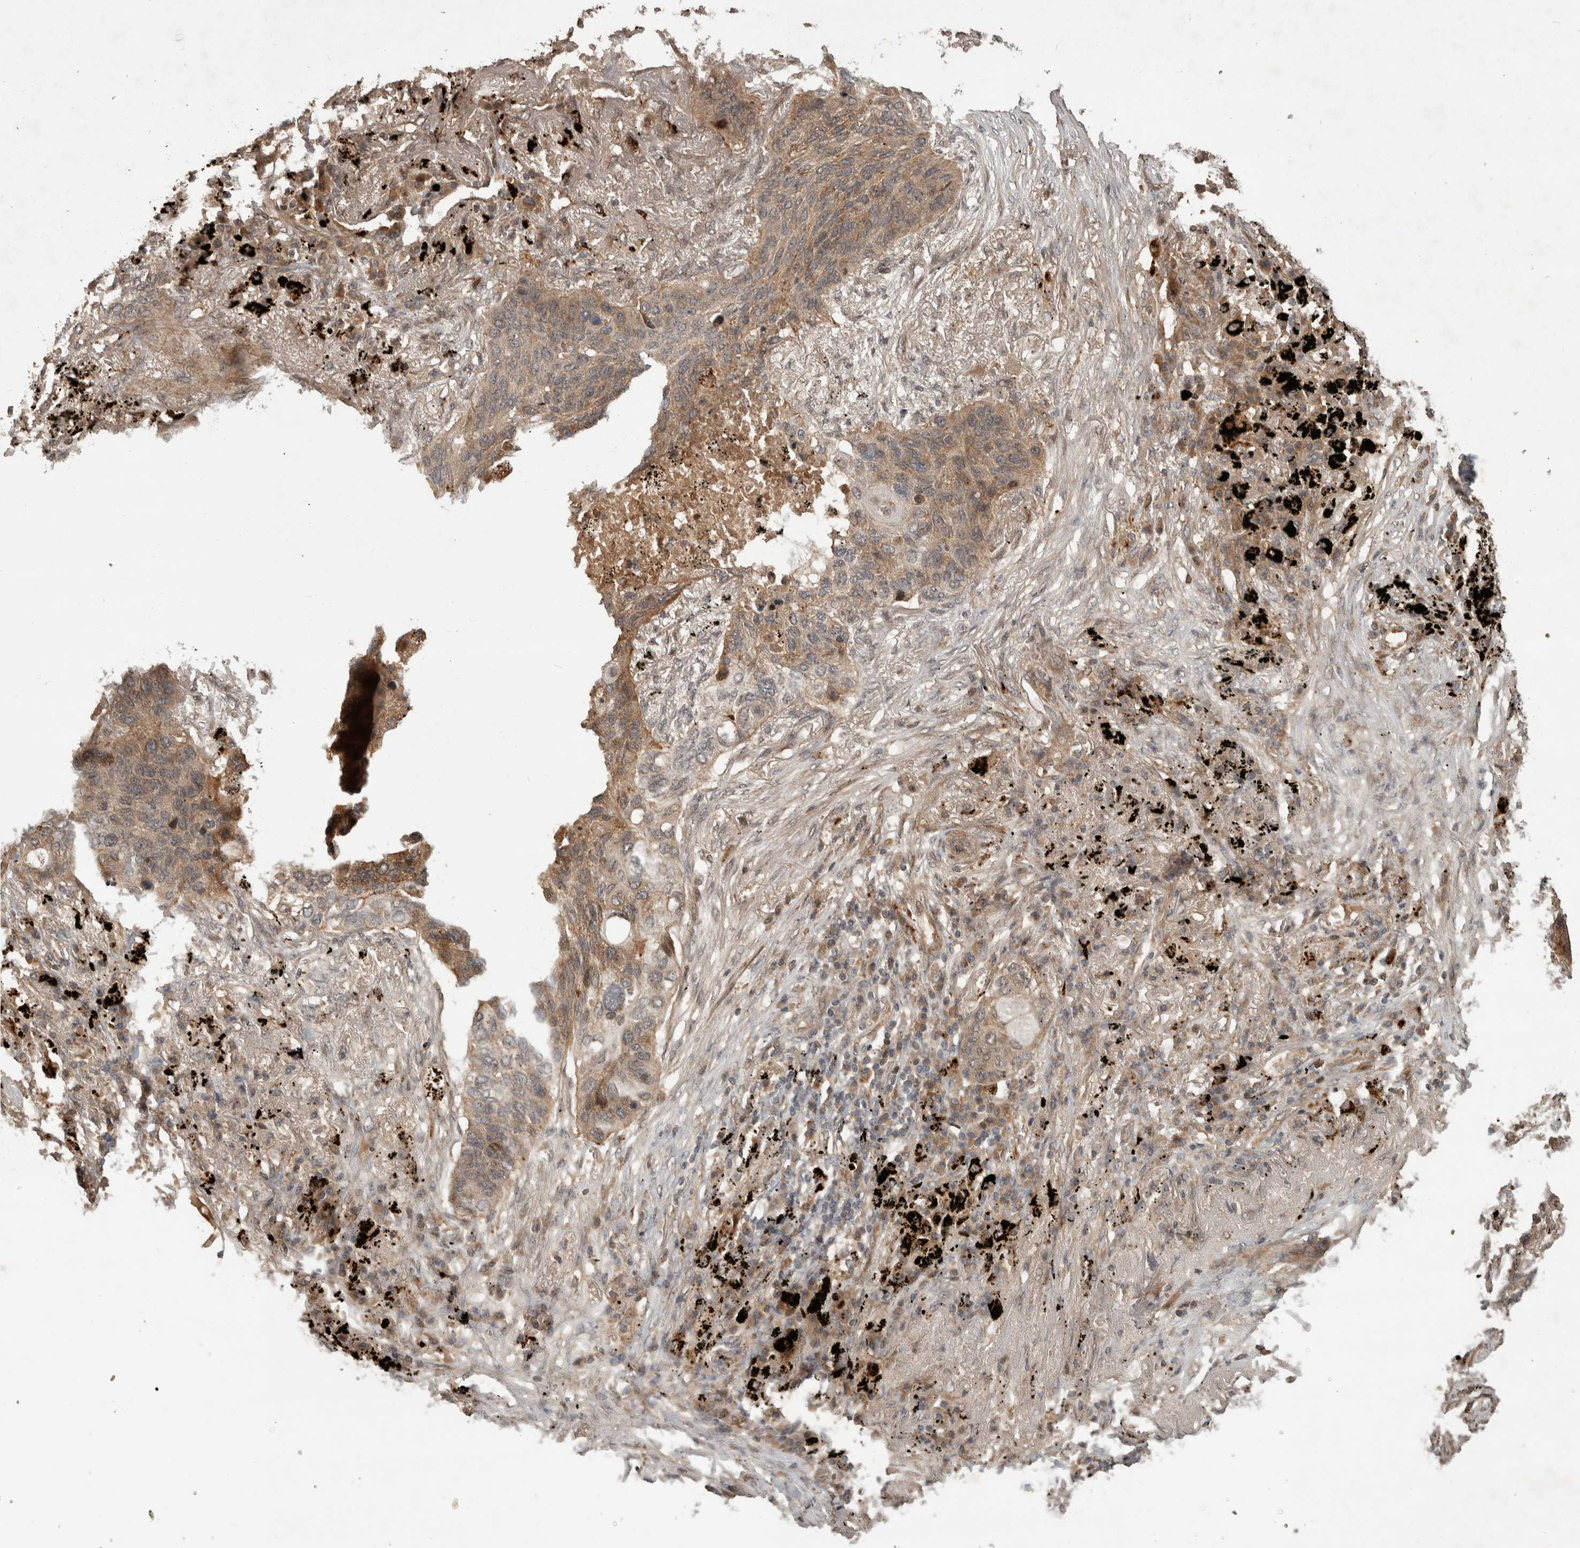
{"staining": {"intensity": "moderate", "quantity": ">75%", "location": "cytoplasmic/membranous"}, "tissue": "lung cancer", "cell_type": "Tumor cells", "image_type": "cancer", "snomed": [{"axis": "morphology", "description": "Squamous cell carcinoma, NOS"}, {"axis": "topography", "description": "Lung"}], "caption": "Lung cancer (squamous cell carcinoma) tissue exhibits moderate cytoplasmic/membranous expression in about >75% of tumor cells, visualized by immunohistochemistry. Ihc stains the protein in brown and the nuclei are stained blue.", "gene": "PITPNC1", "patient": {"sex": "female", "age": 63}}